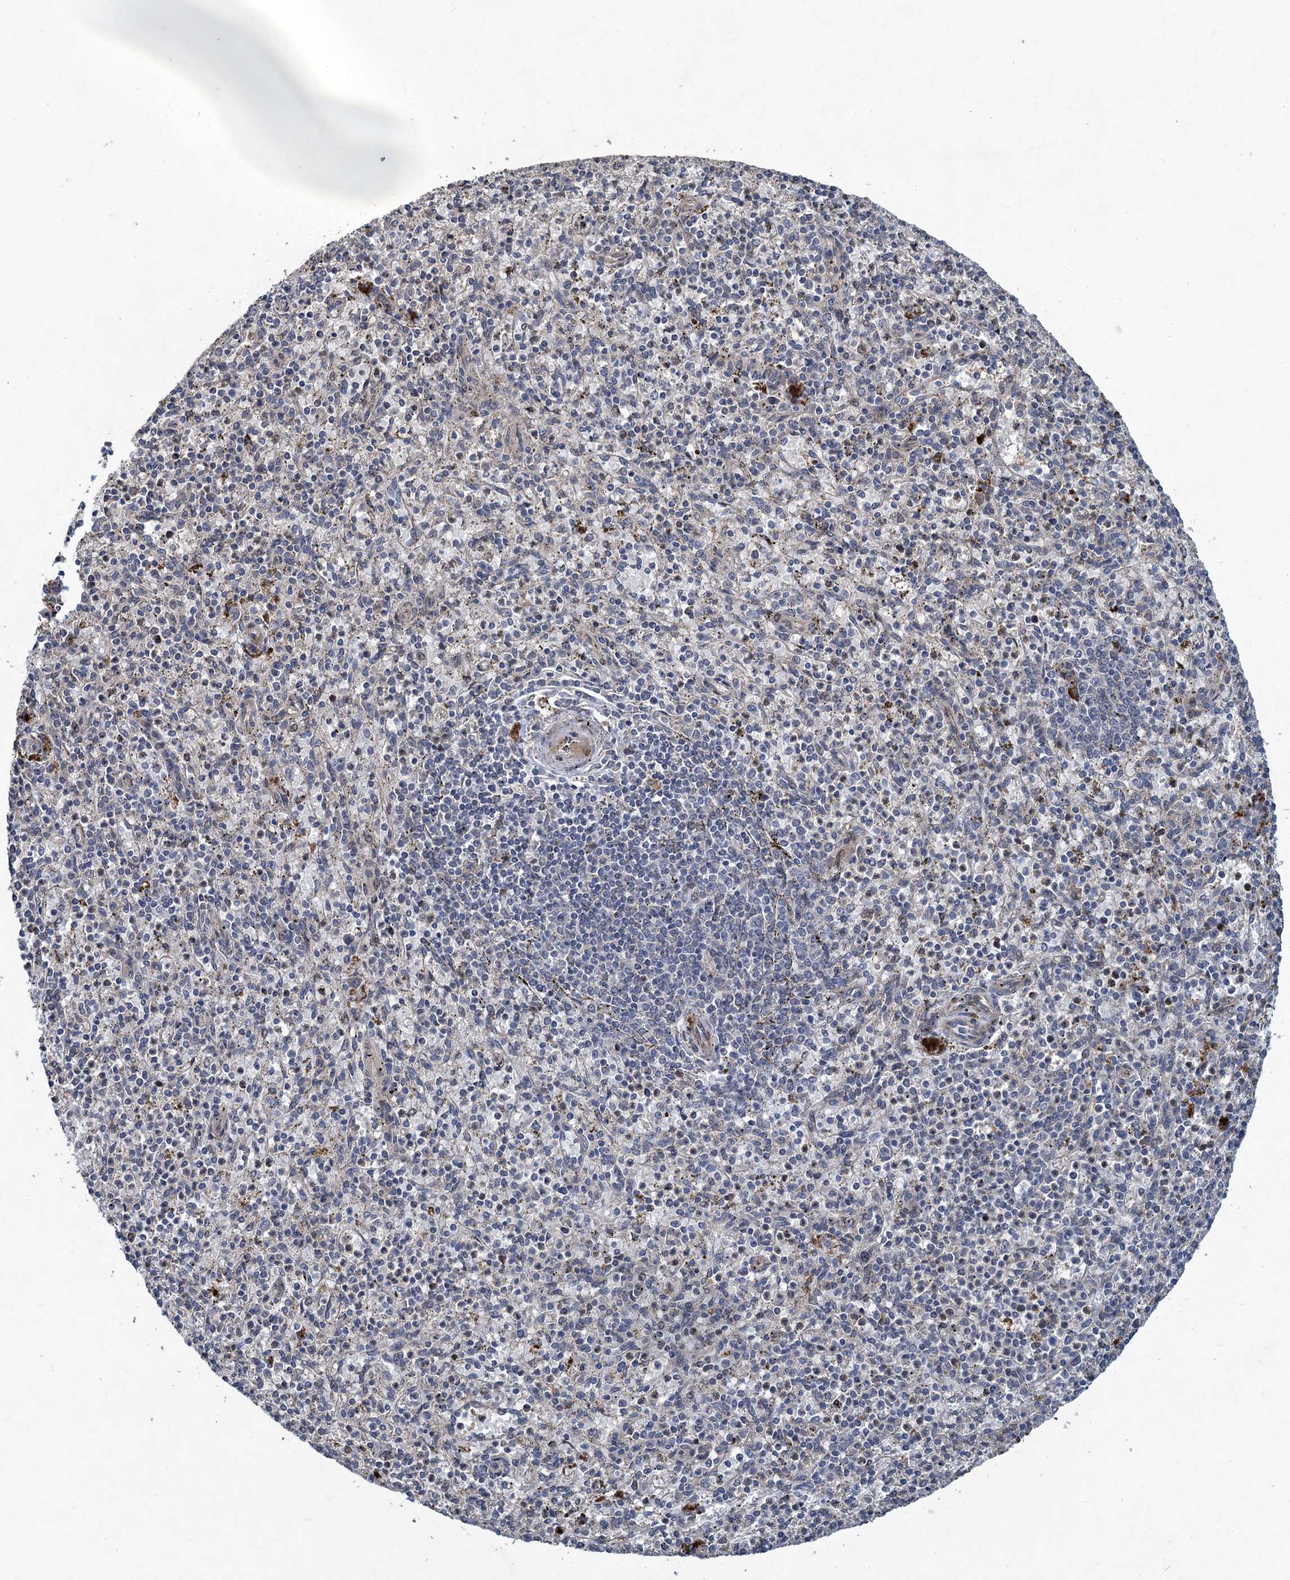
{"staining": {"intensity": "negative", "quantity": "none", "location": "none"}, "tissue": "spleen", "cell_type": "Cells in red pulp", "image_type": "normal", "snomed": [{"axis": "morphology", "description": "Normal tissue, NOS"}, {"axis": "topography", "description": "Spleen"}], "caption": "A photomicrograph of human spleen is negative for staining in cells in red pulp. The staining was performed using DAB to visualize the protein expression in brown, while the nuclei were stained in blue with hematoxylin (Magnification: 20x).", "gene": "NUDT22", "patient": {"sex": "male", "age": 72}}